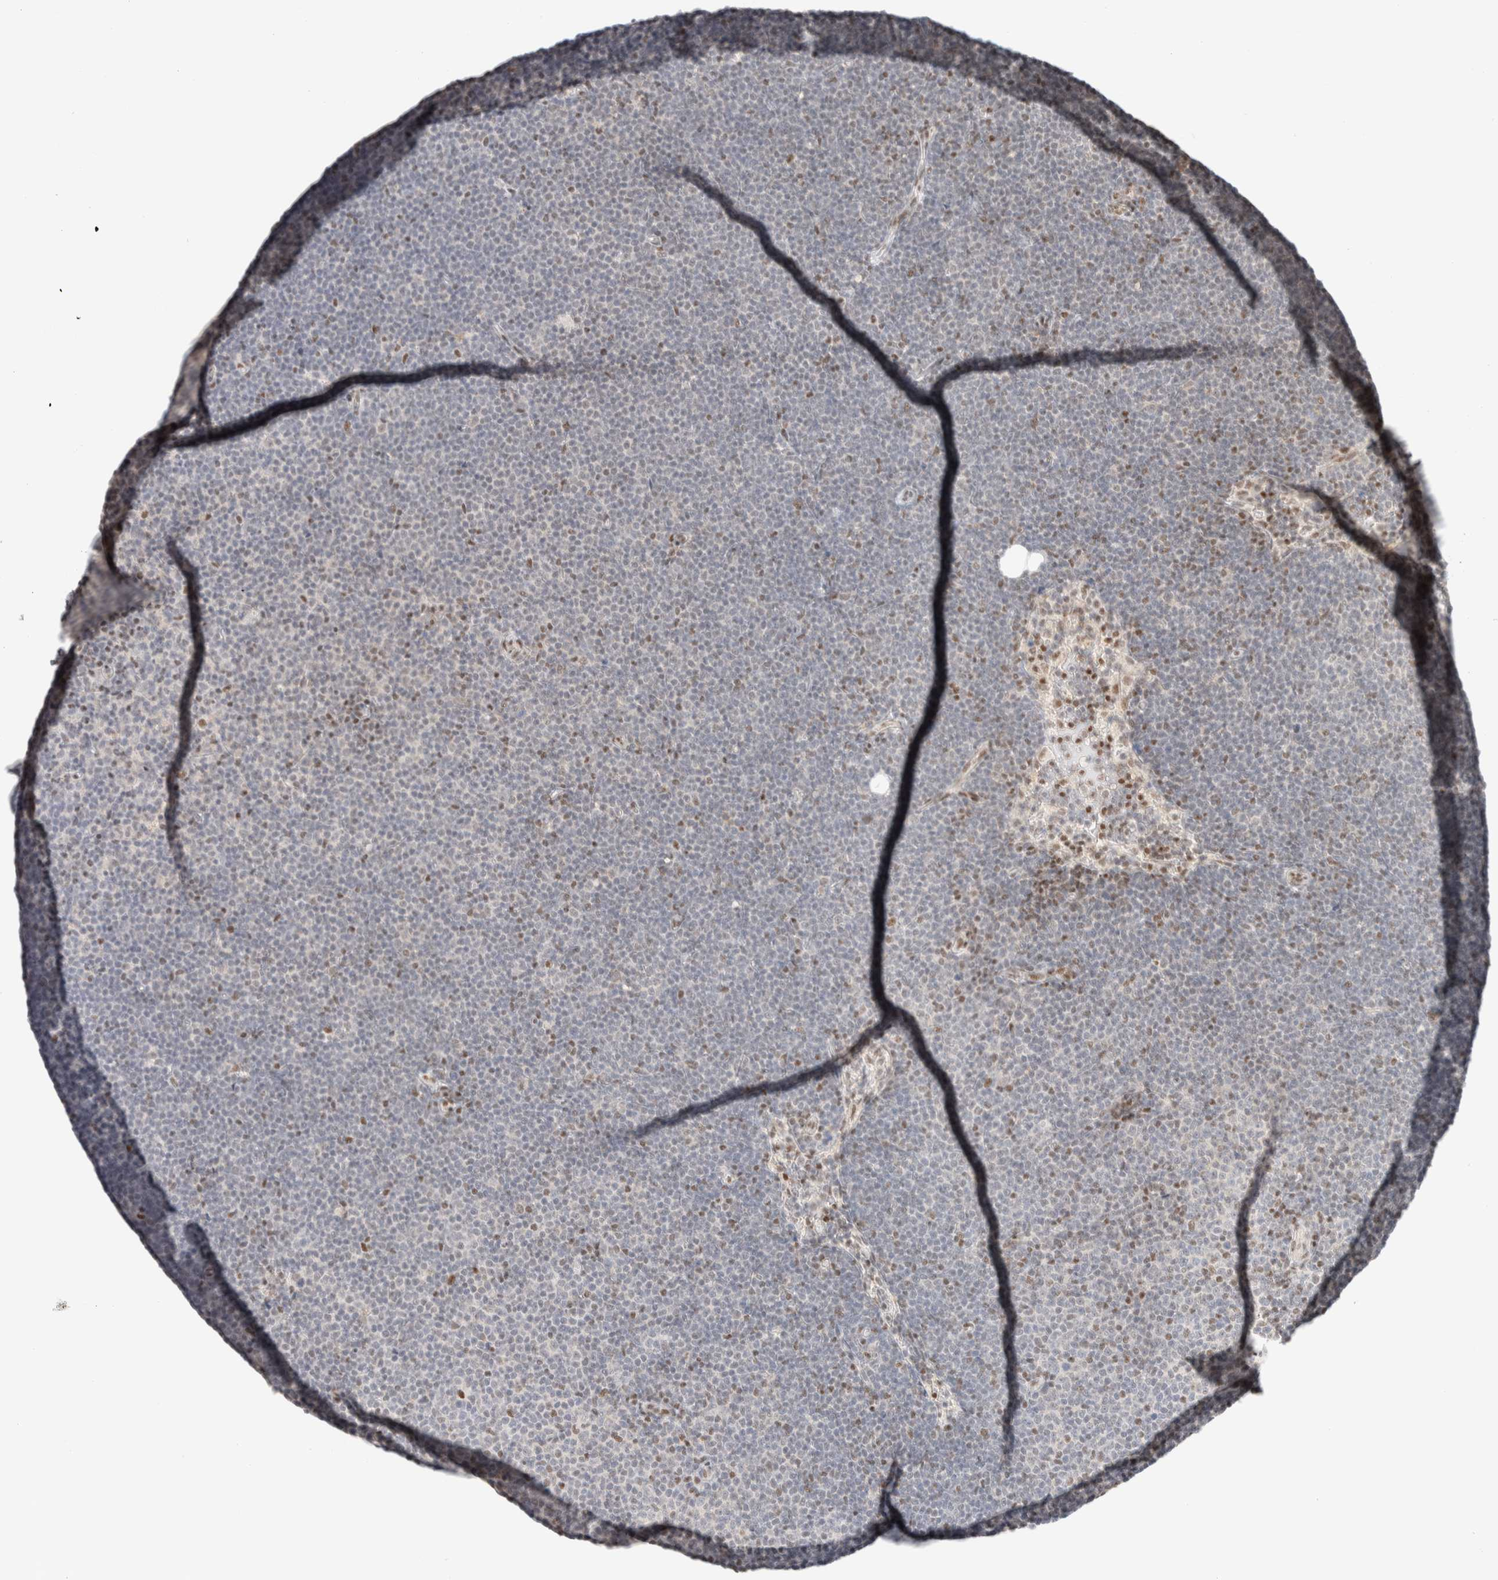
{"staining": {"intensity": "negative", "quantity": "none", "location": "none"}, "tissue": "lymphoma", "cell_type": "Tumor cells", "image_type": "cancer", "snomed": [{"axis": "morphology", "description": "Malignant lymphoma, non-Hodgkin's type, Low grade"}, {"axis": "topography", "description": "Lymph node"}], "caption": "Tumor cells show no significant staining in lymphoma.", "gene": "PYGO2", "patient": {"sex": "female", "age": 53}}